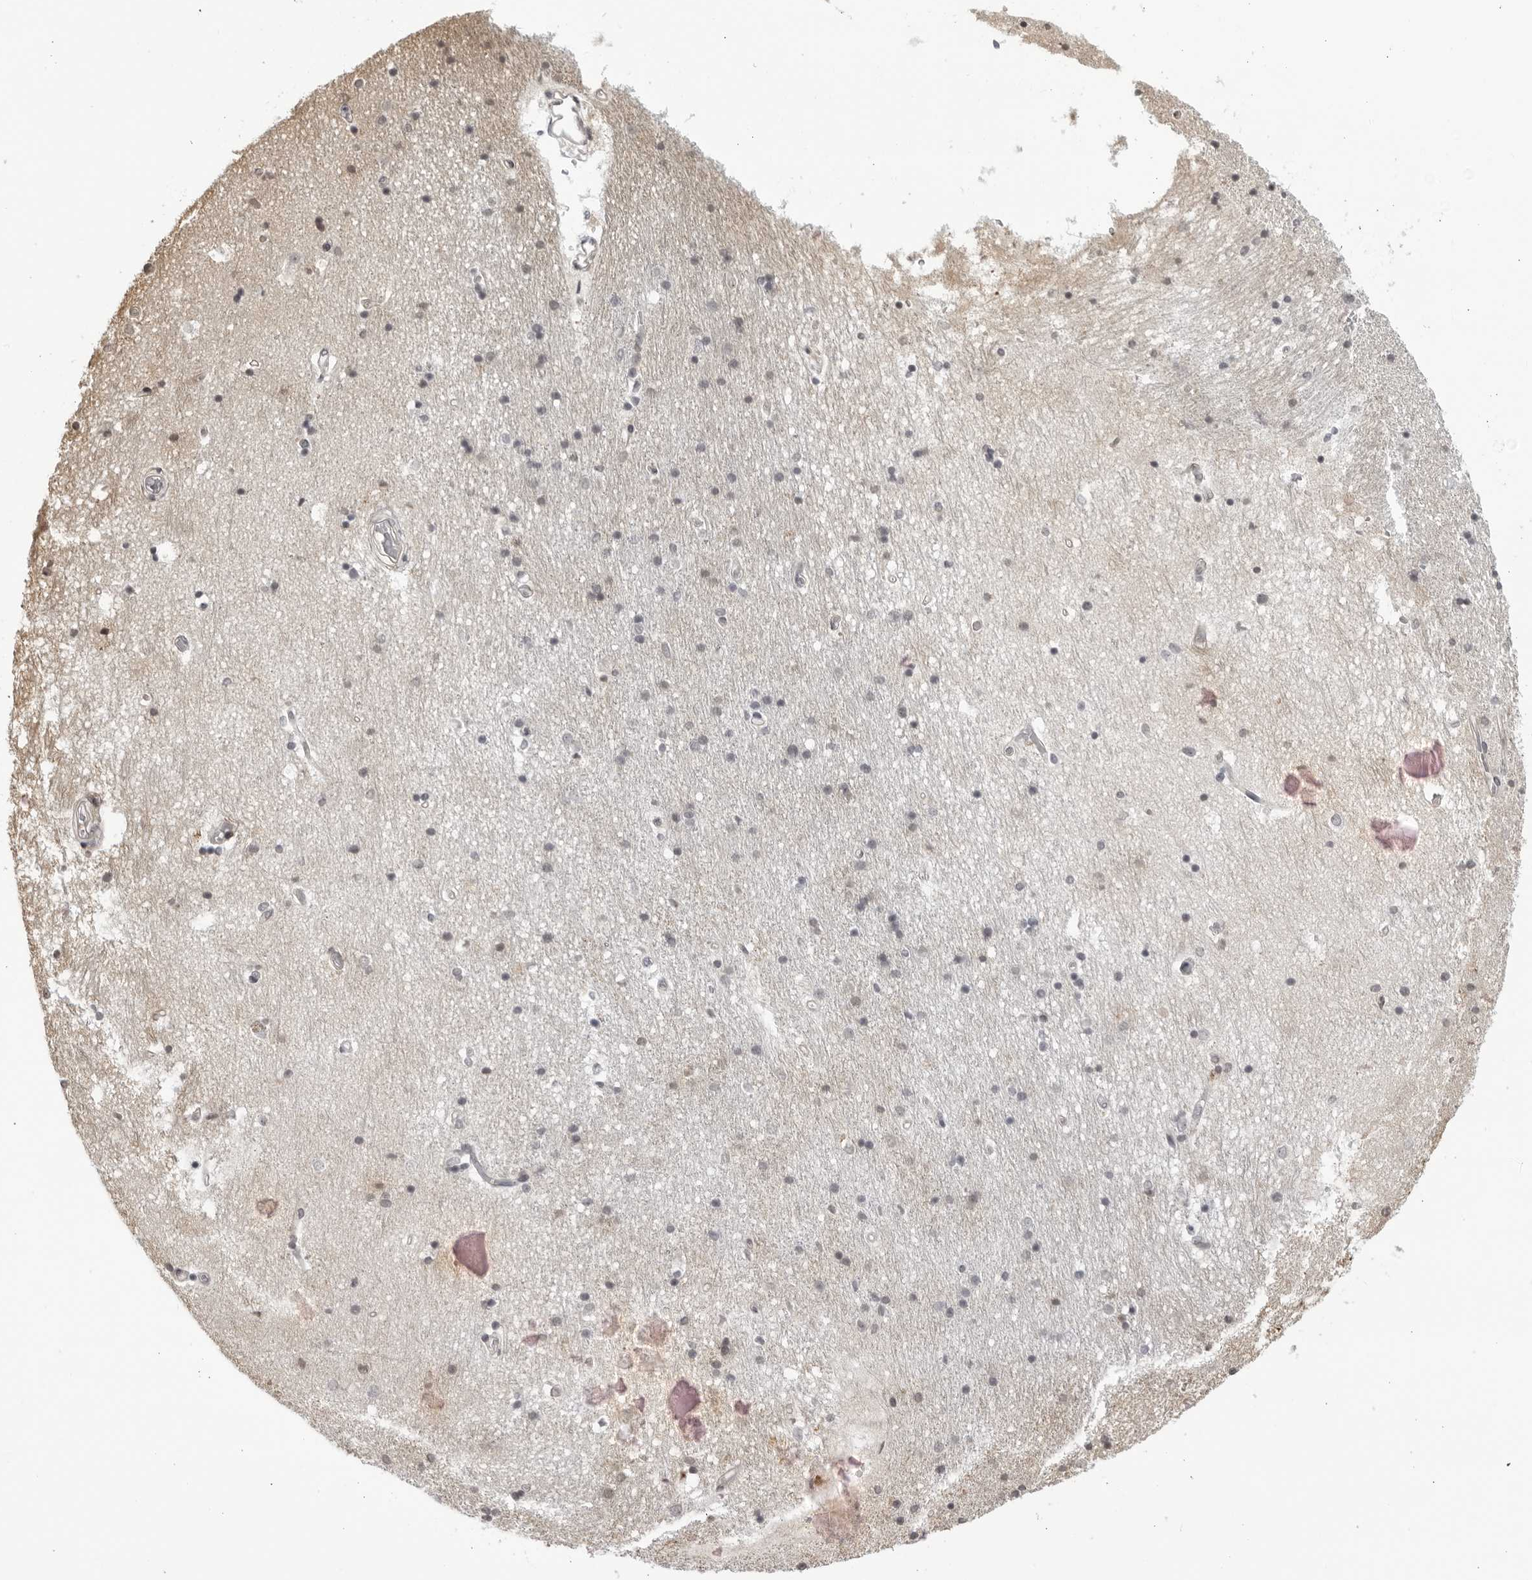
{"staining": {"intensity": "negative", "quantity": "none", "location": "none"}, "tissue": "hippocampus", "cell_type": "Glial cells", "image_type": "normal", "snomed": [{"axis": "morphology", "description": "Normal tissue, NOS"}, {"axis": "topography", "description": "Hippocampus"}], "caption": "DAB immunohistochemical staining of normal human hippocampus reveals no significant staining in glial cells.", "gene": "CNBD1", "patient": {"sex": "male", "age": 45}}